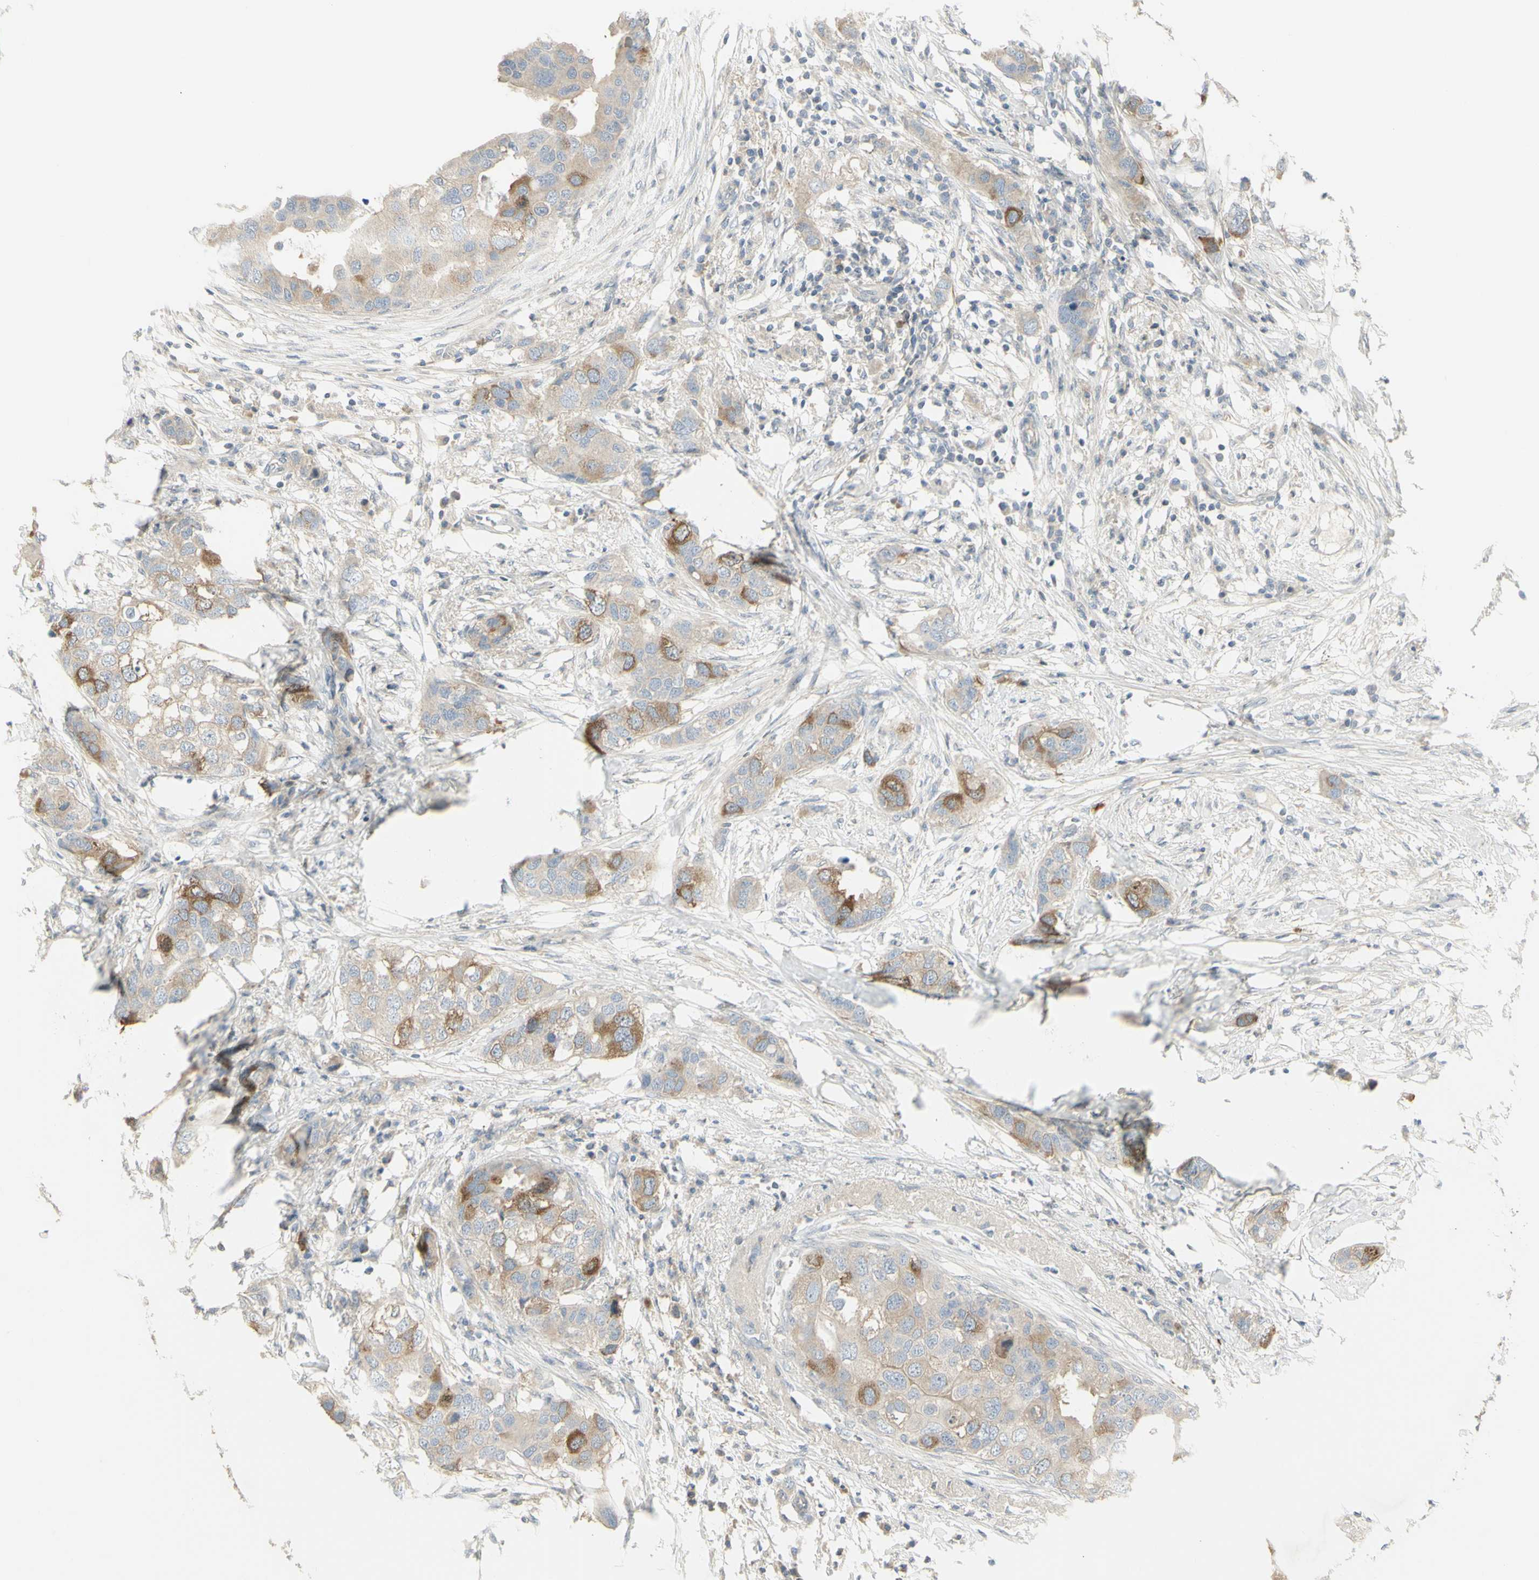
{"staining": {"intensity": "strong", "quantity": "<25%", "location": "cytoplasmic/membranous"}, "tissue": "breast cancer", "cell_type": "Tumor cells", "image_type": "cancer", "snomed": [{"axis": "morphology", "description": "Duct carcinoma"}, {"axis": "topography", "description": "Breast"}], "caption": "Immunohistochemical staining of breast cancer (infiltrating ductal carcinoma) reveals strong cytoplasmic/membranous protein staining in about <25% of tumor cells. The staining was performed using DAB (3,3'-diaminobenzidine) to visualize the protein expression in brown, while the nuclei were stained in blue with hematoxylin (Magnification: 20x).", "gene": "CCNB2", "patient": {"sex": "female", "age": 50}}